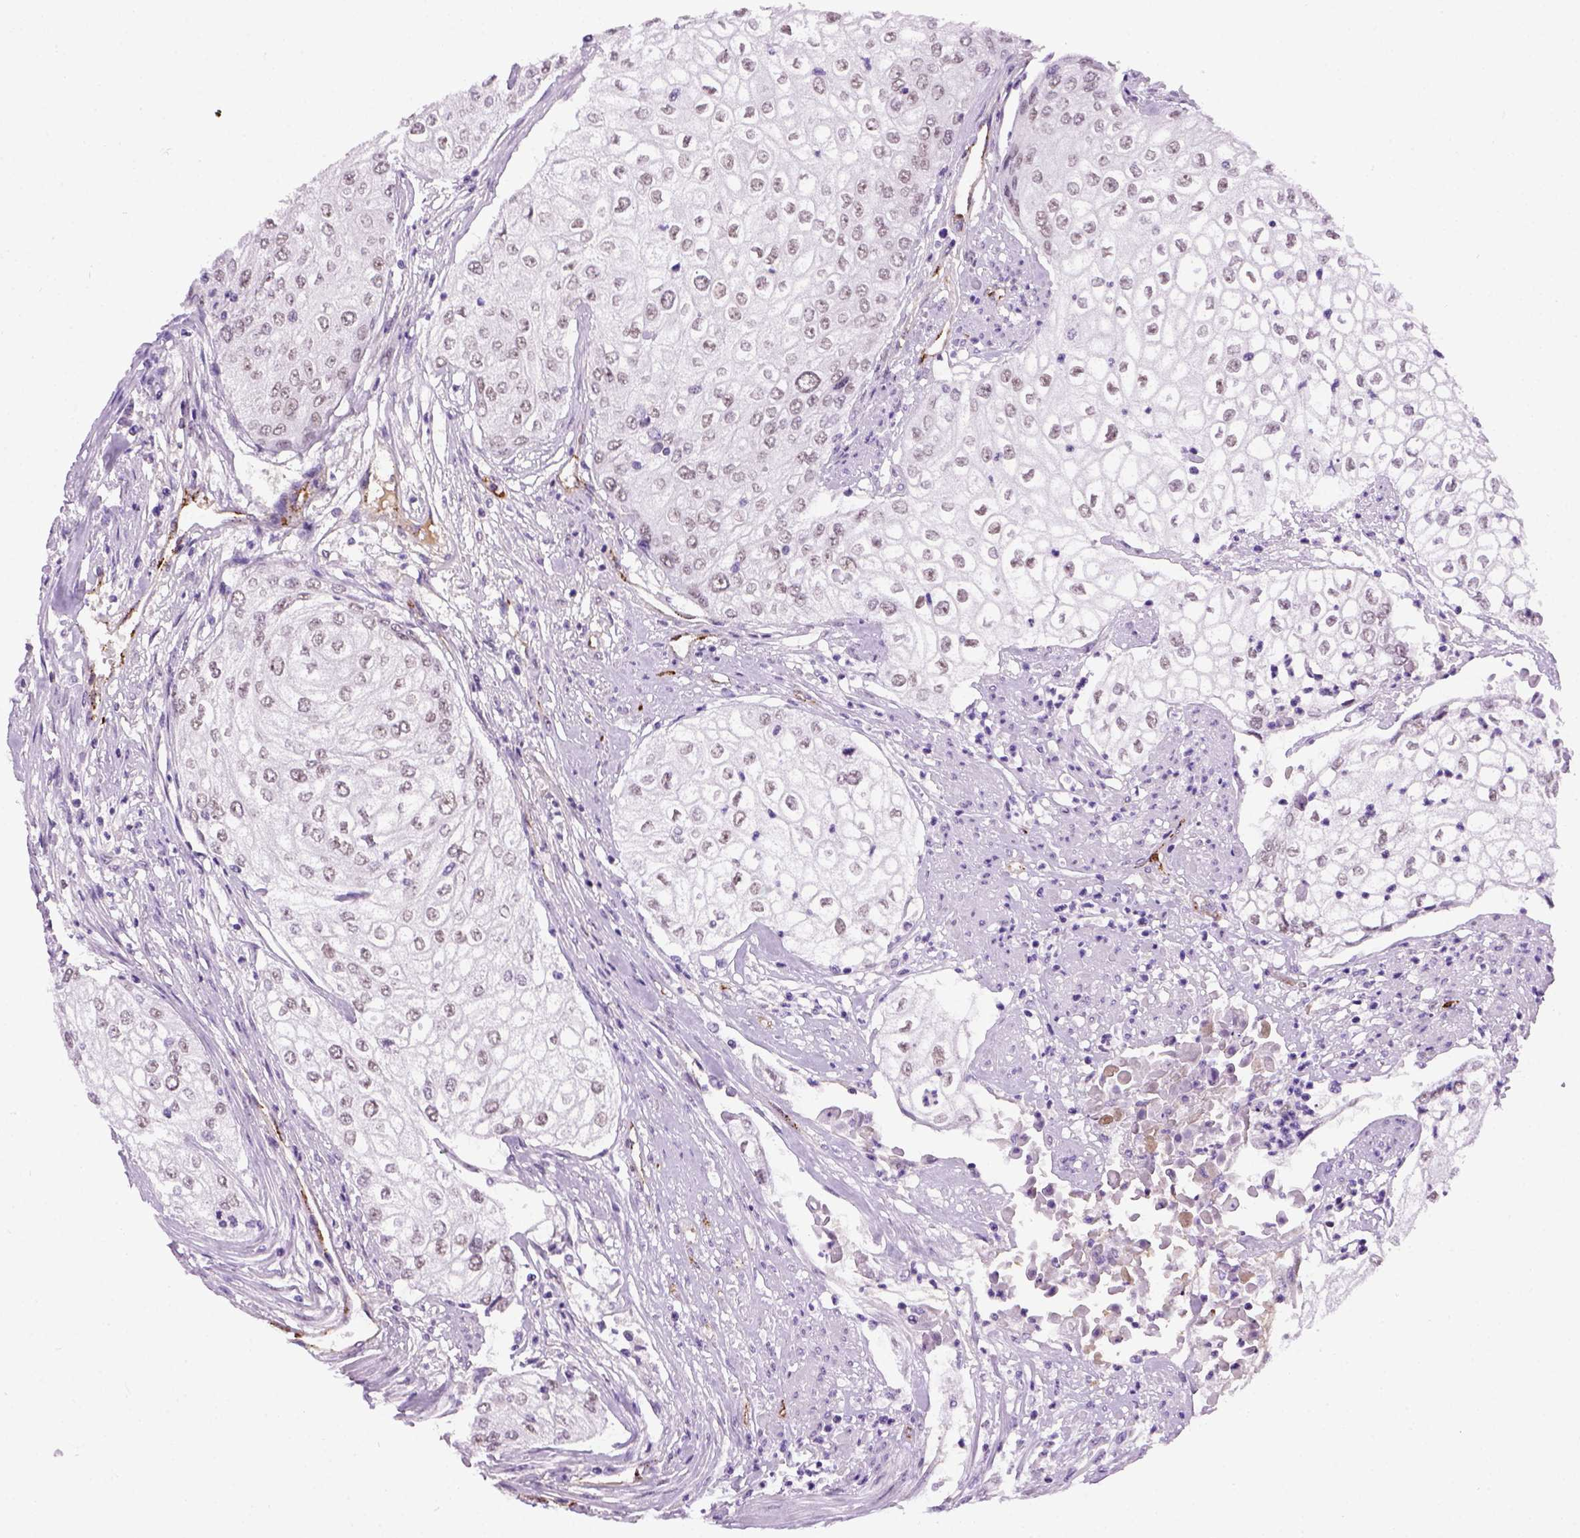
{"staining": {"intensity": "negative", "quantity": "none", "location": "none"}, "tissue": "urothelial cancer", "cell_type": "Tumor cells", "image_type": "cancer", "snomed": [{"axis": "morphology", "description": "Urothelial carcinoma, High grade"}, {"axis": "topography", "description": "Urinary bladder"}], "caption": "The image demonstrates no staining of tumor cells in urothelial cancer.", "gene": "VWF", "patient": {"sex": "male", "age": 62}}